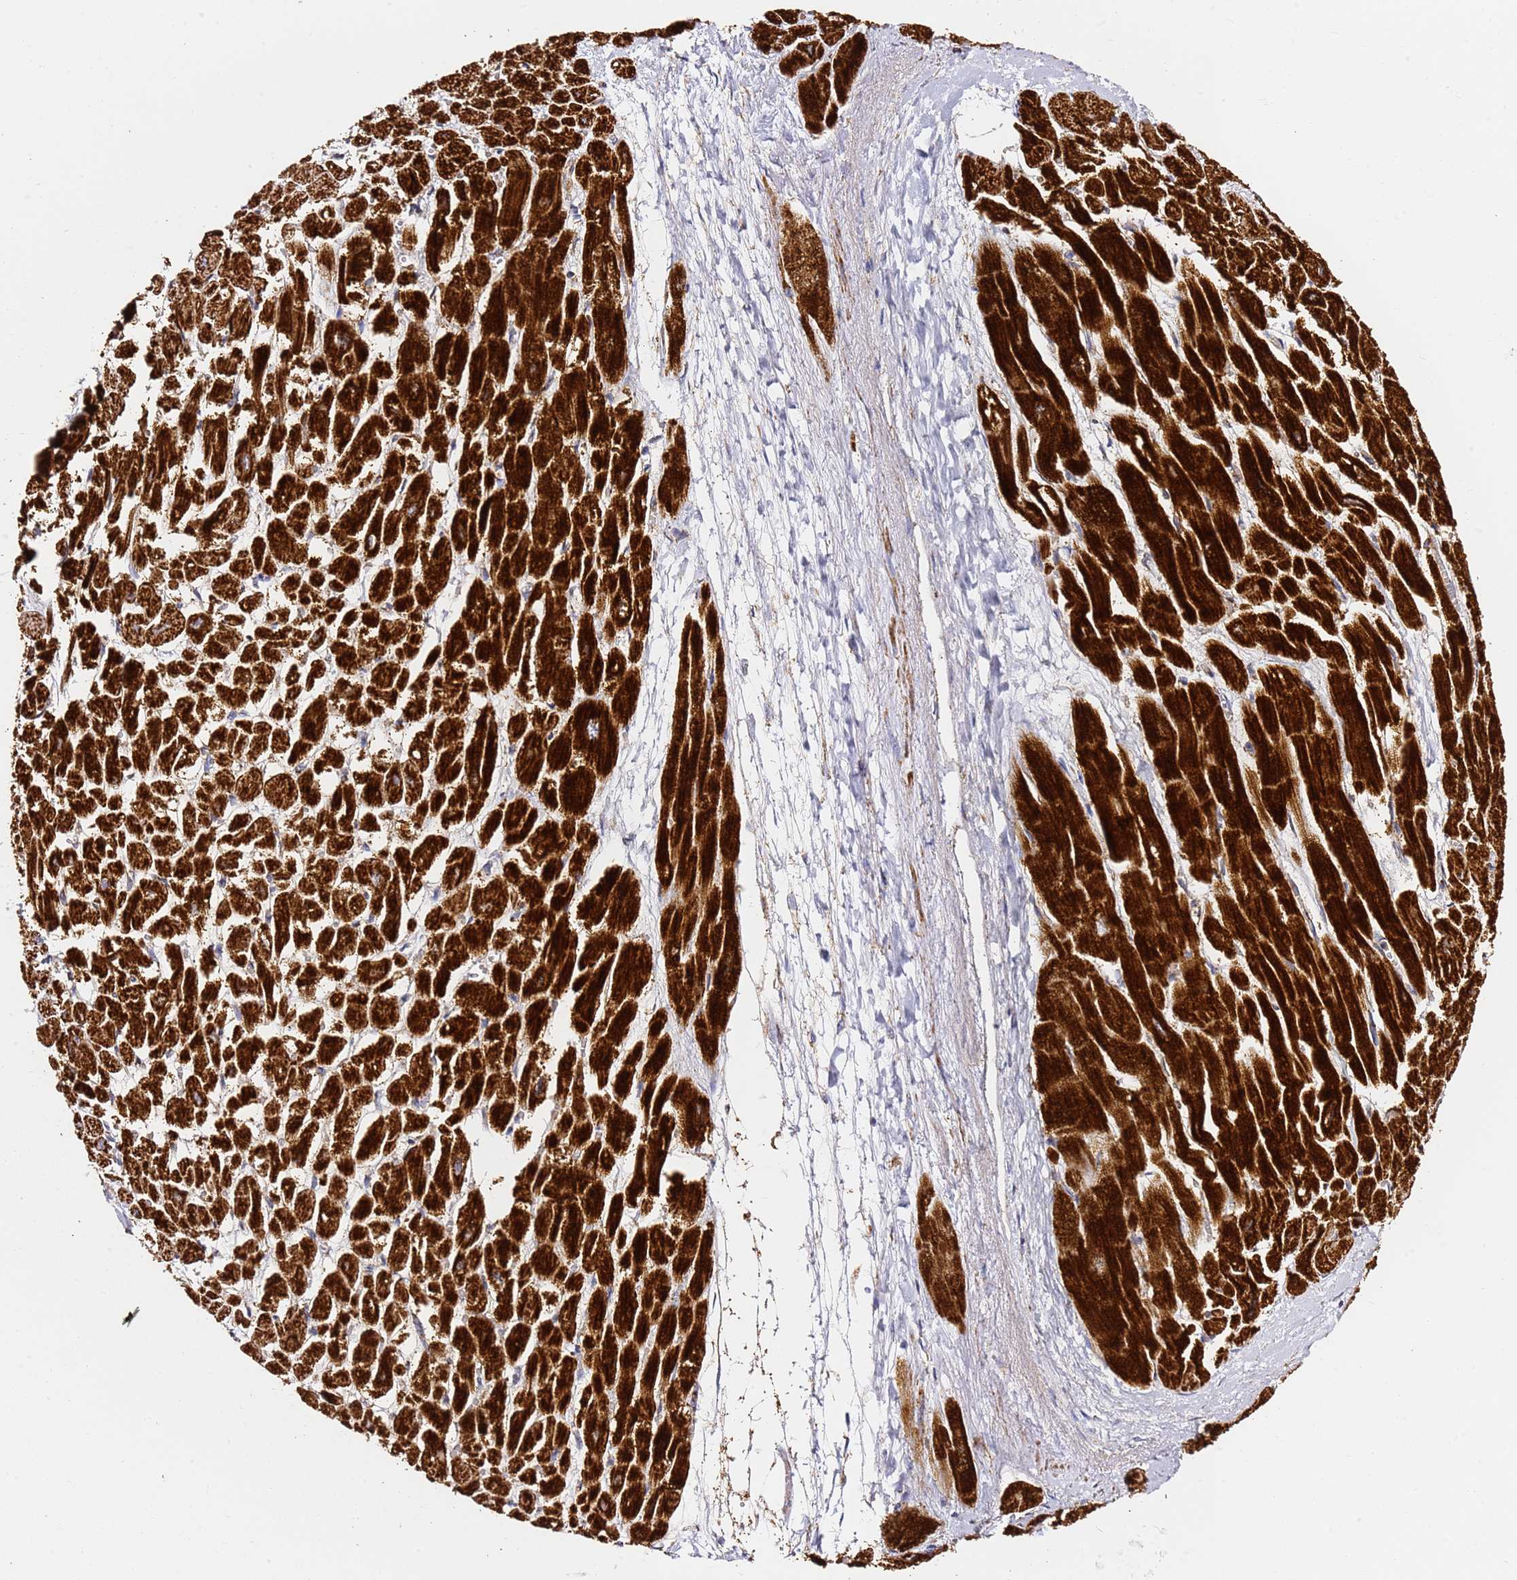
{"staining": {"intensity": "strong", "quantity": ">75%", "location": "cytoplasmic/membranous"}, "tissue": "heart muscle", "cell_type": "Cardiomyocytes", "image_type": "normal", "snomed": [{"axis": "morphology", "description": "Normal tissue, NOS"}, {"axis": "topography", "description": "Heart"}], "caption": "Protein expression by immunohistochemistry exhibits strong cytoplasmic/membranous positivity in approximately >75% of cardiomyocytes in normal heart muscle.", "gene": "NDUFA3", "patient": {"sex": "male", "age": 54}}